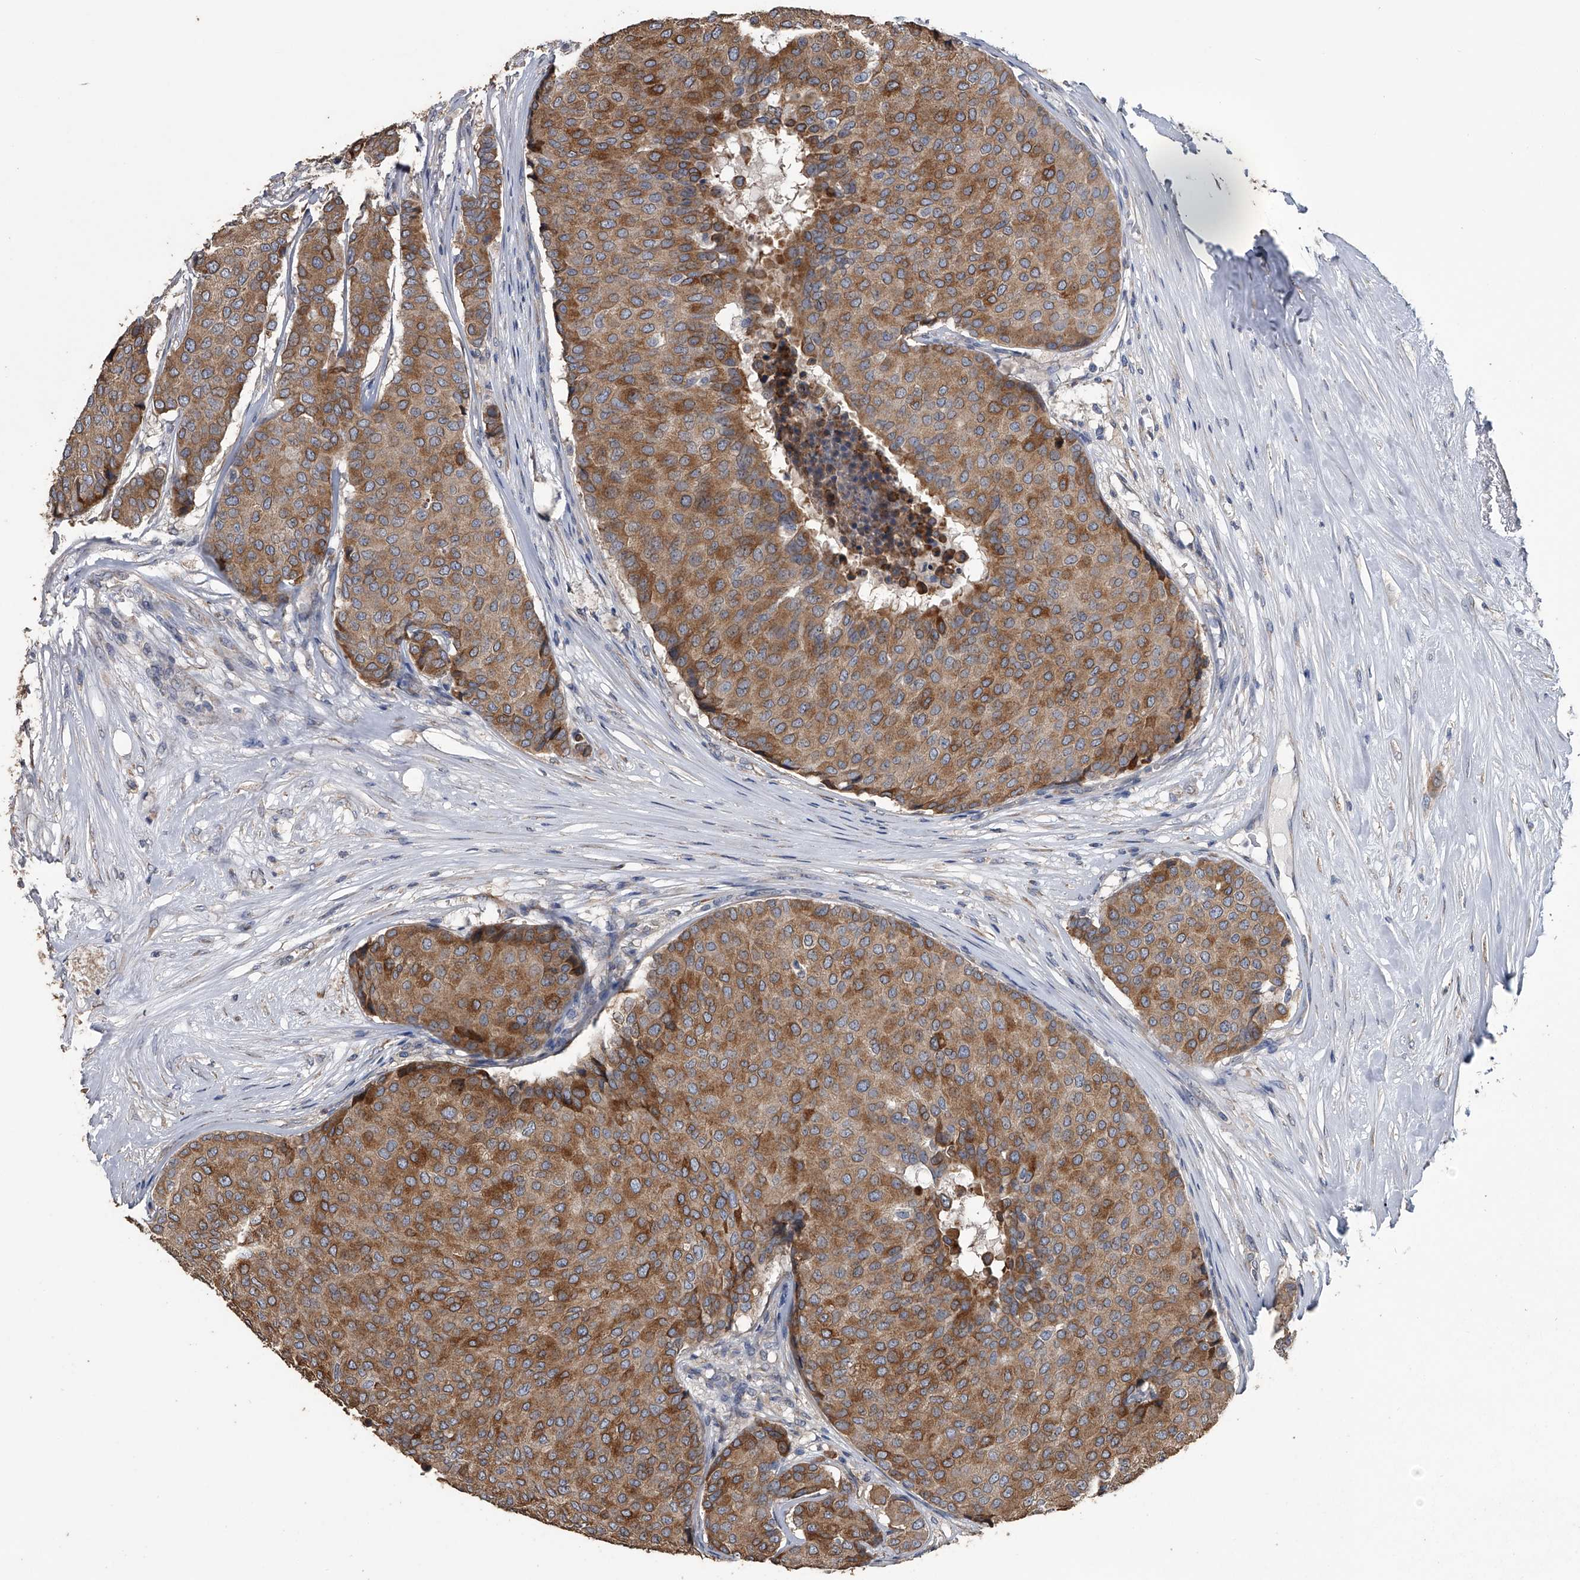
{"staining": {"intensity": "moderate", "quantity": ">75%", "location": "cytoplasmic/membranous"}, "tissue": "breast cancer", "cell_type": "Tumor cells", "image_type": "cancer", "snomed": [{"axis": "morphology", "description": "Duct carcinoma"}, {"axis": "topography", "description": "Breast"}], "caption": "About >75% of tumor cells in human breast cancer (intraductal carcinoma) display moderate cytoplasmic/membranous protein staining as visualized by brown immunohistochemical staining.", "gene": "PCLO", "patient": {"sex": "female", "age": 75}}